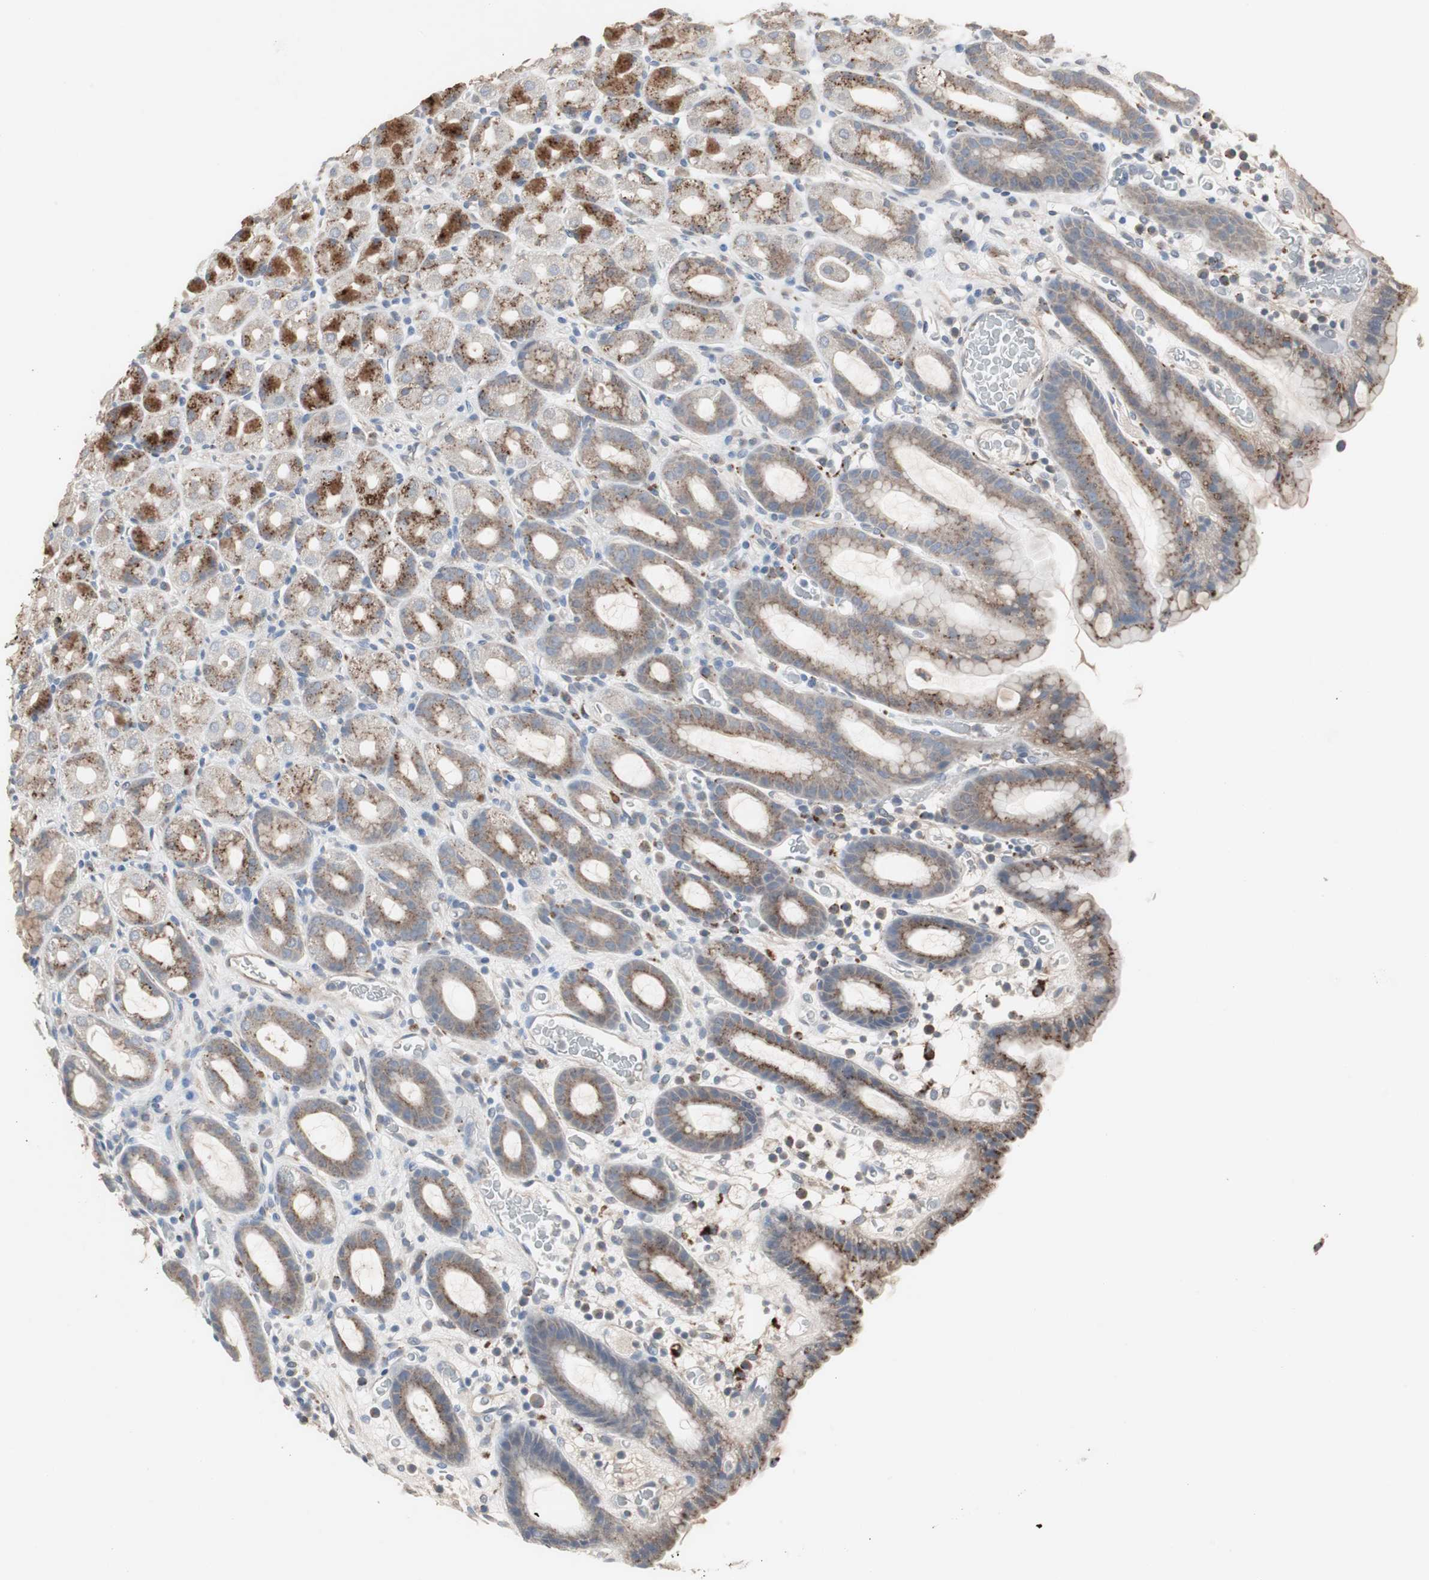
{"staining": {"intensity": "strong", "quantity": "25%-75%", "location": "cytoplasmic/membranous"}, "tissue": "stomach", "cell_type": "Glandular cells", "image_type": "normal", "snomed": [{"axis": "morphology", "description": "Normal tissue, NOS"}, {"axis": "topography", "description": "Stomach, upper"}], "caption": "Immunohistochemical staining of unremarkable stomach demonstrates strong cytoplasmic/membranous protein positivity in approximately 25%-75% of glandular cells. (DAB (3,3'-diaminobenzidine) IHC, brown staining for protein, blue staining for nuclei).", "gene": "GBA1", "patient": {"sex": "male", "age": 68}}